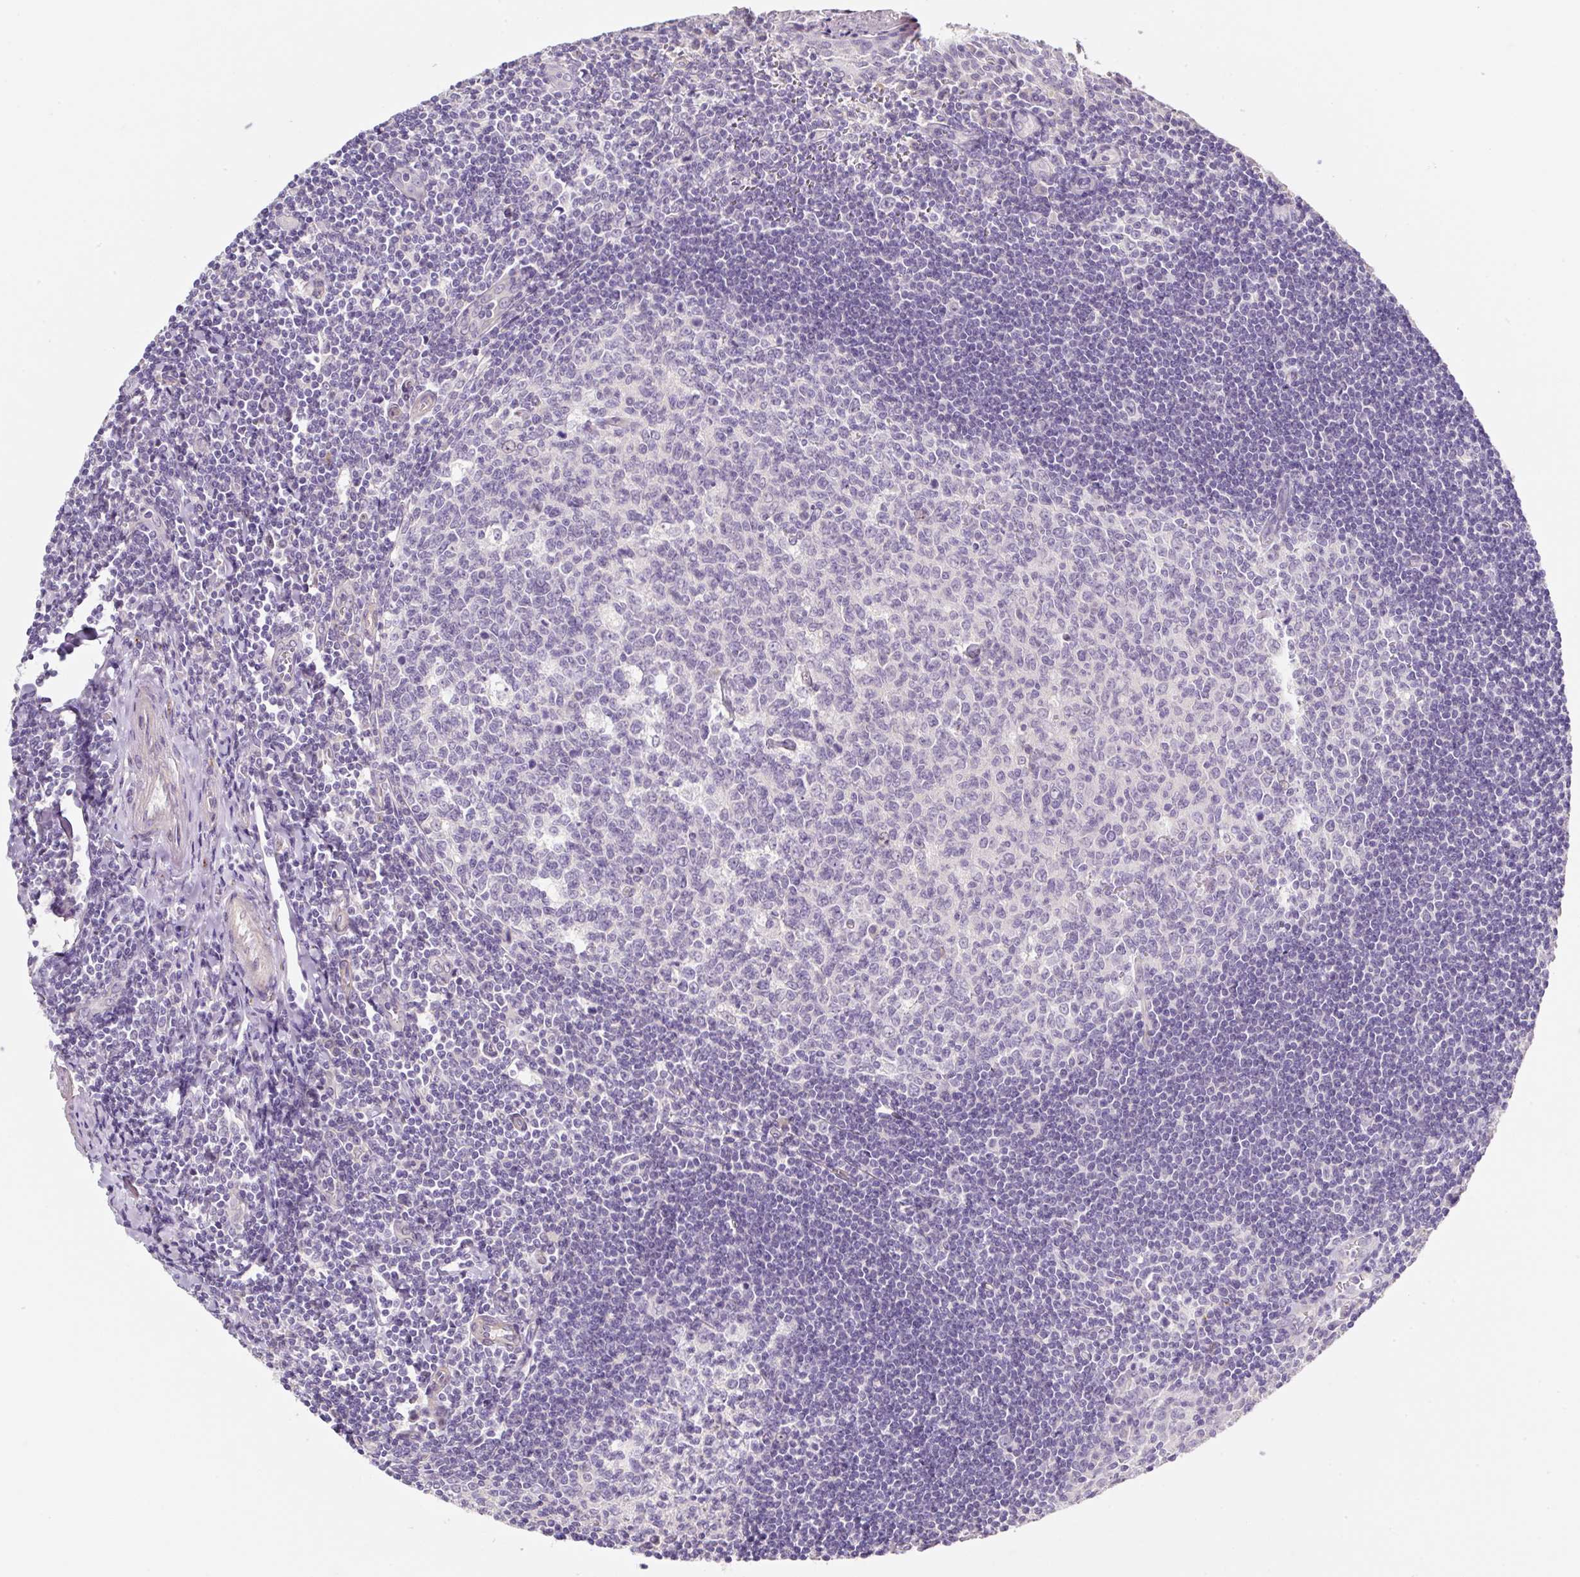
{"staining": {"intensity": "negative", "quantity": "none", "location": "none"}, "tissue": "tonsil", "cell_type": "Germinal center cells", "image_type": "normal", "snomed": [{"axis": "morphology", "description": "Normal tissue, NOS"}, {"axis": "topography", "description": "Tonsil"}], "caption": "This is an immunohistochemistry (IHC) histopathology image of normal tonsil. There is no staining in germinal center cells.", "gene": "SYP", "patient": {"sex": "male", "age": 27}}